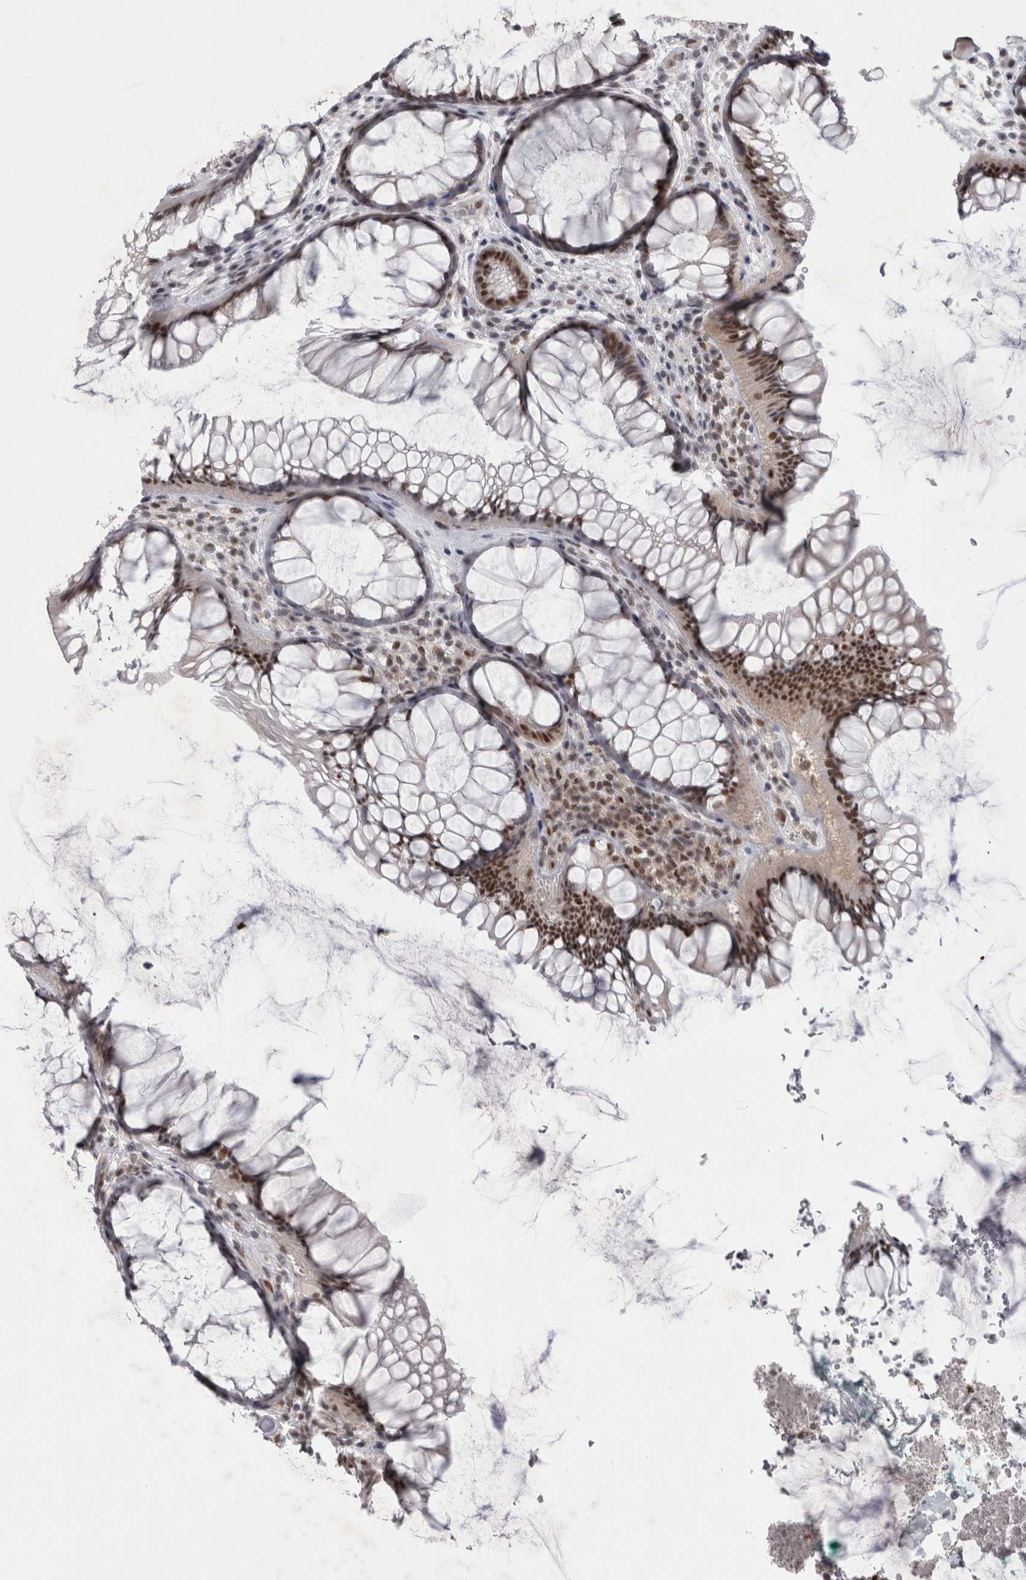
{"staining": {"intensity": "strong", "quantity": ">75%", "location": "nuclear"}, "tissue": "rectum", "cell_type": "Glandular cells", "image_type": "normal", "snomed": [{"axis": "morphology", "description": "Normal tissue, NOS"}, {"axis": "topography", "description": "Rectum"}], "caption": "Strong nuclear staining is present in approximately >75% of glandular cells in benign rectum.", "gene": "PSMB2", "patient": {"sex": "male", "age": 51}}